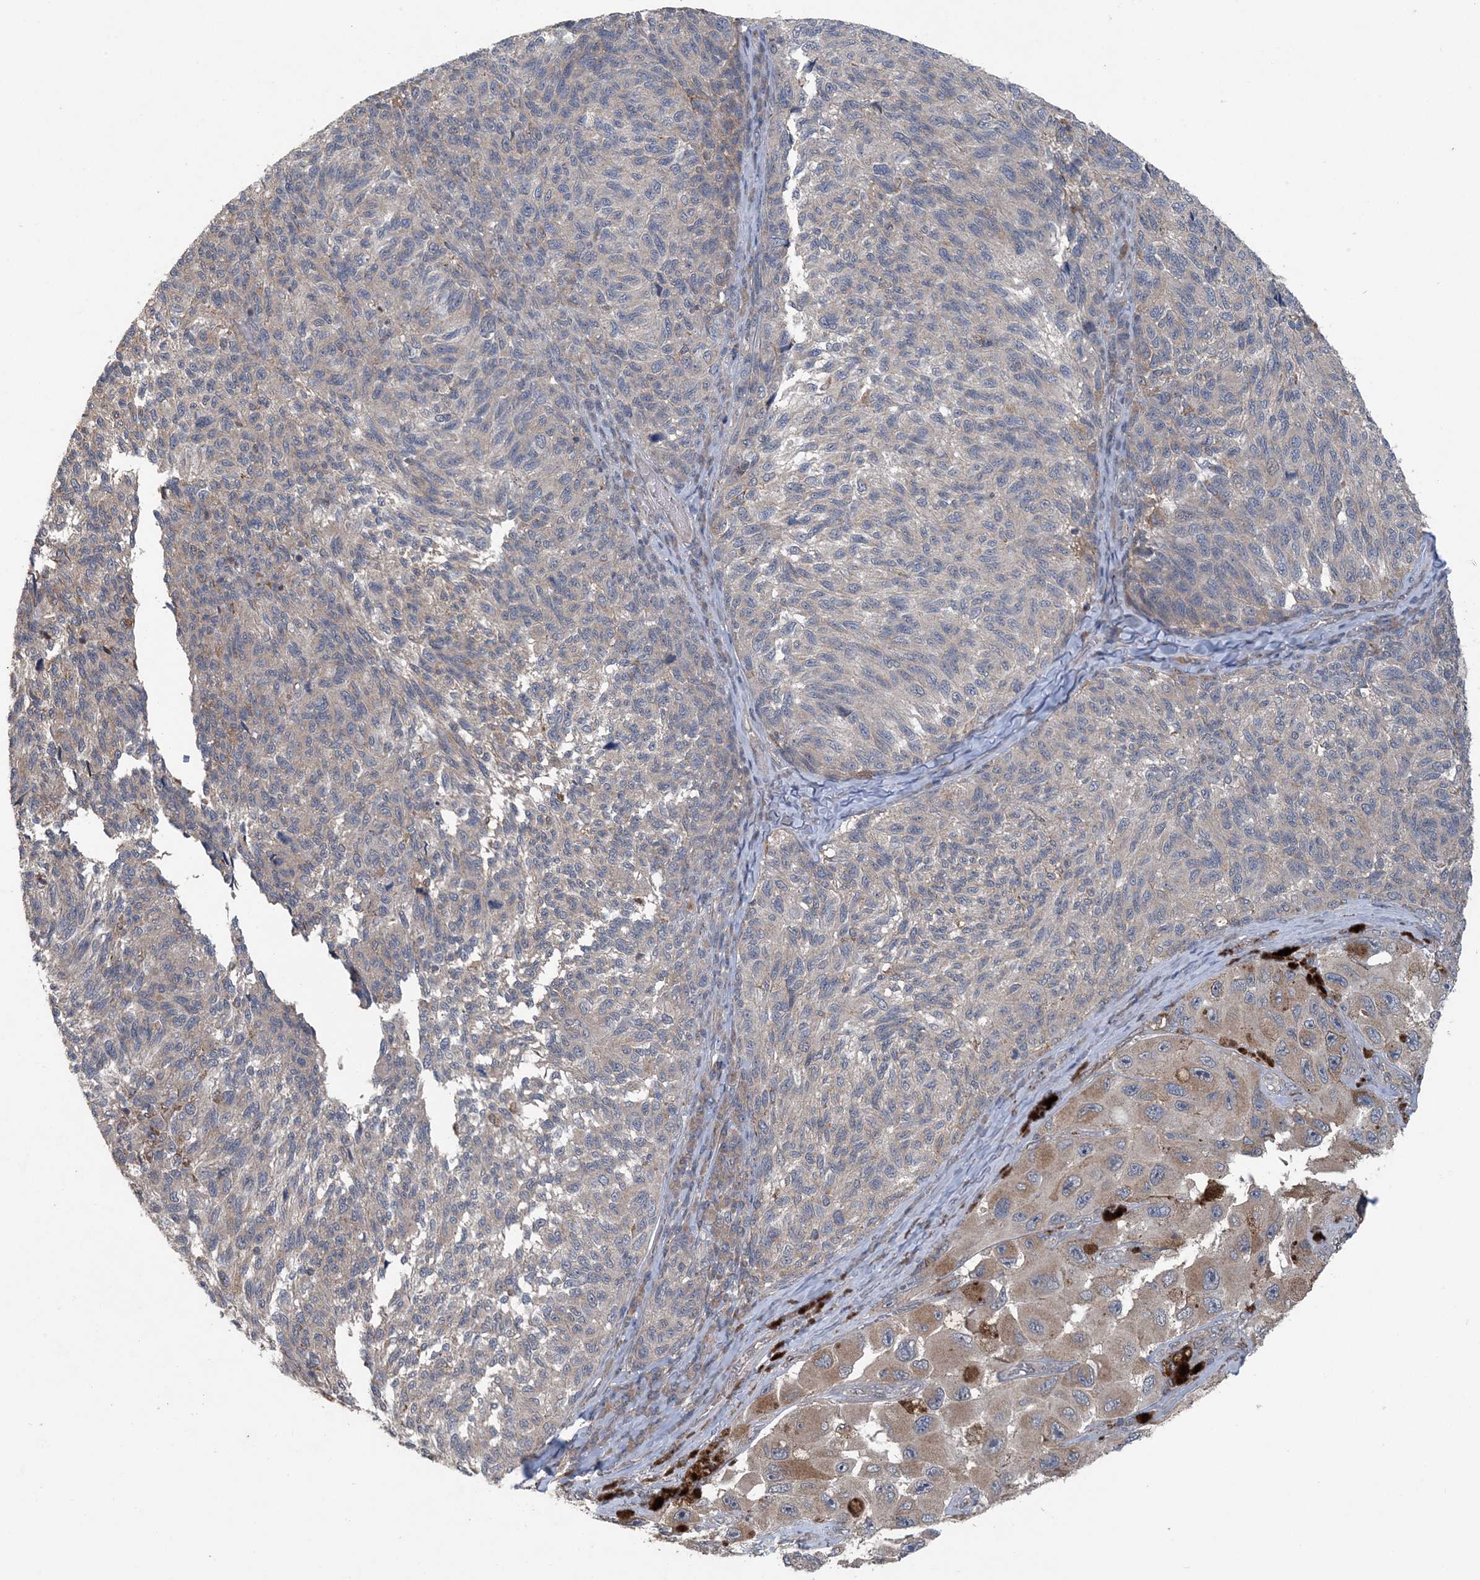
{"staining": {"intensity": "negative", "quantity": "none", "location": "none"}, "tissue": "melanoma", "cell_type": "Tumor cells", "image_type": "cancer", "snomed": [{"axis": "morphology", "description": "Malignant melanoma, NOS"}, {"axis": "topography", "description": "Skin"}], "caption": "There is no significant positivity in tumor cells of malignant melanoma.", "gene": "MYO9B", "patient": {"sex": "female", "age": 73}}